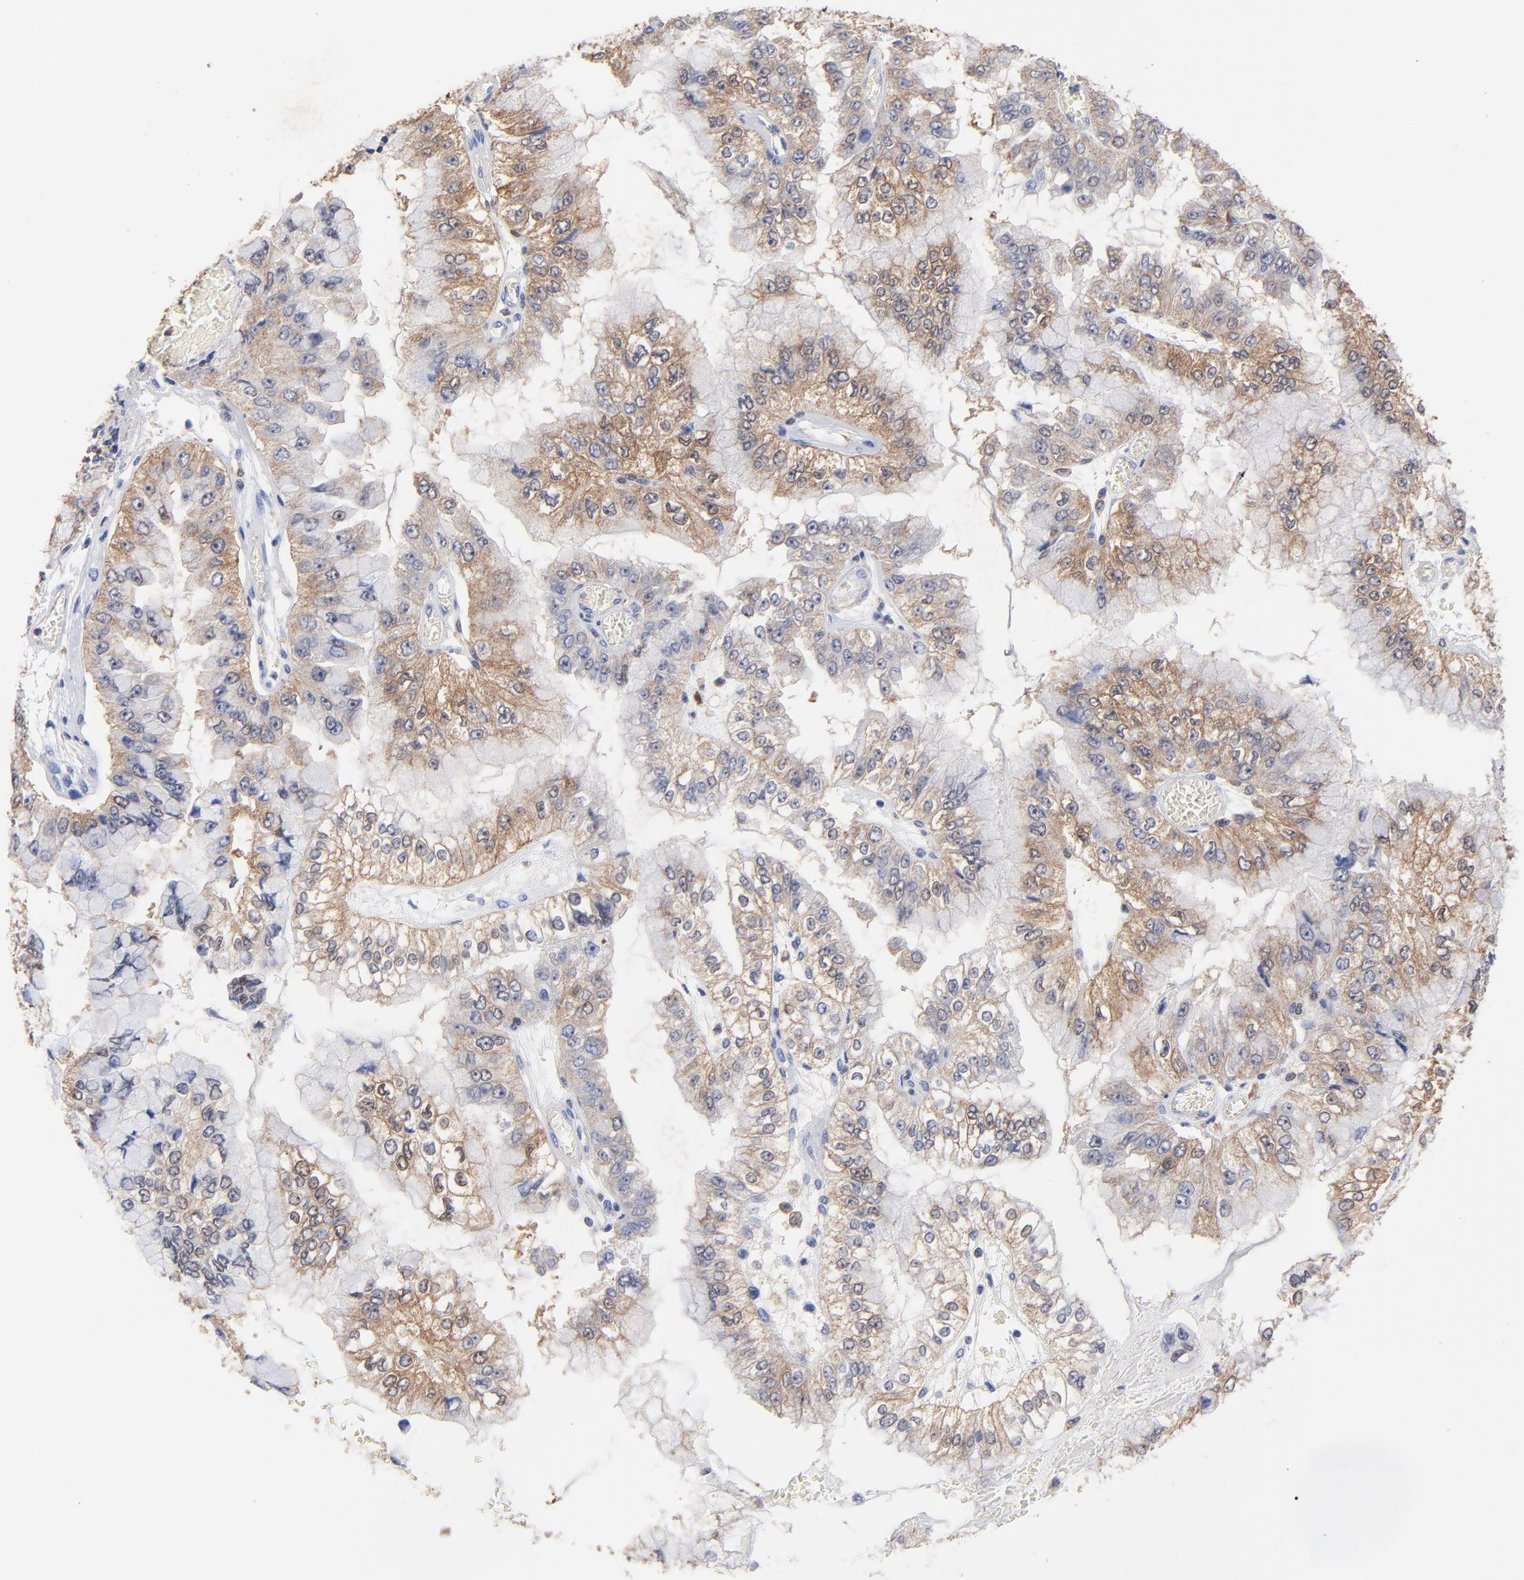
{"staining": {"intensity": "moderate", "quantity": ">75%", "location": "cytoplasmic/membranous,nuclear"}, "tissue": "liver cancer", "cell_type": "Tumor cells", "image_type": "cancer", "snomed": [{"axis": "morphology", "description": "Cholangiocarcinoma"}, {"axis": "topography", "description": "Liver"}], "caption": "This is a micrograph of immunohistochemistry (IHC) staining of liver cholangiocarcinoma, which shows moderate positivity in the cytoplasmic/membranous and nuclear of tumor cells.", "gene": "ASL", "patient": {"sex": "female", "age": 79}}